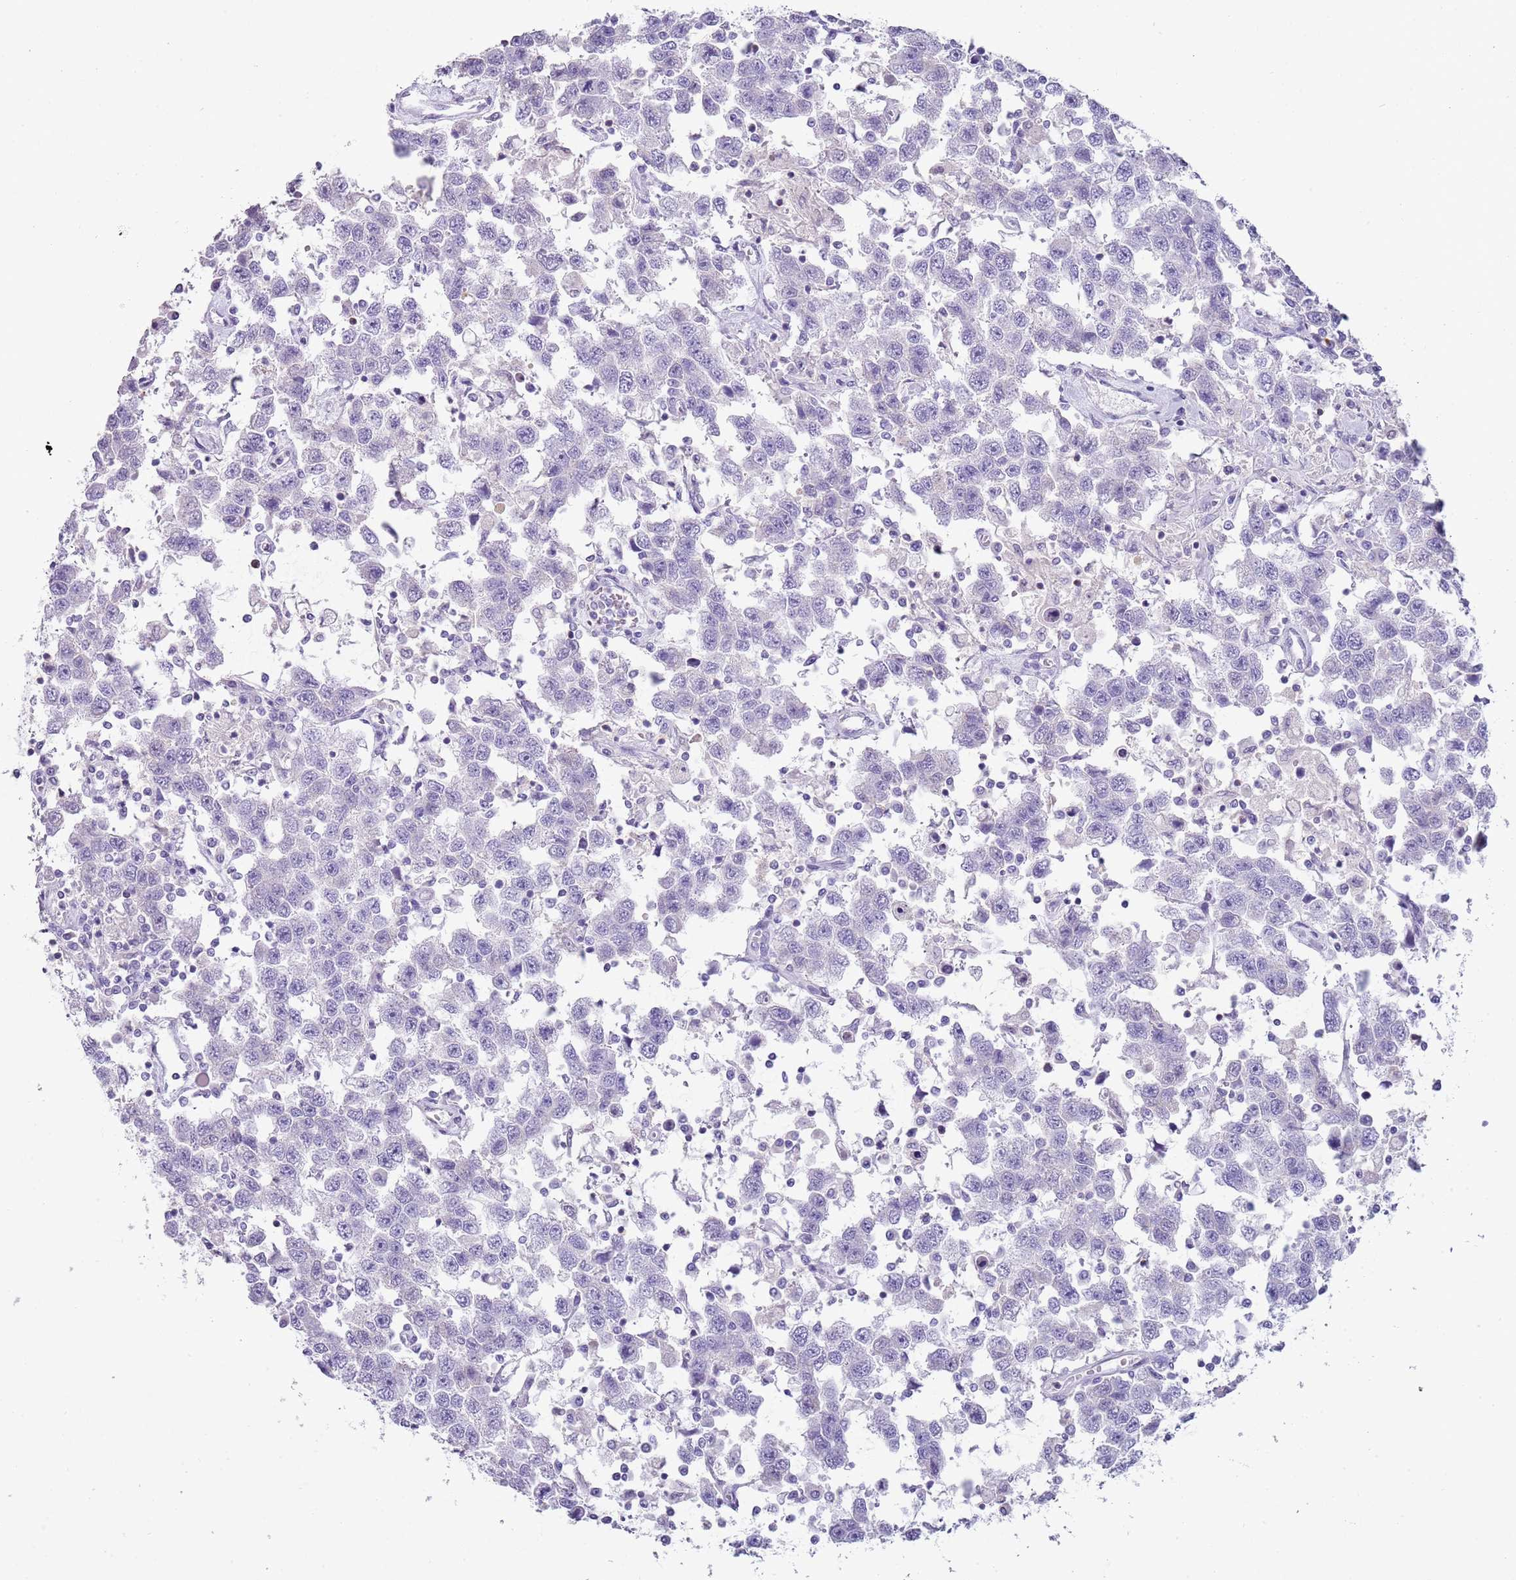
{"staining": {"intensity": "negative", "quantity": "none", "location": "none"}, "tissue": "testis cancer", "cell_type": "Tumor cells", "image_type": "cancer", "snomed": [{"axis": "morphology", "description": "Seminoma, NOS"}, {"axis": "topography", "description": "Testis"}], "caption": "The micrograph demonstrates no significant expression in tumor cells of testis cancer.", "gene": "NBPF20", "patient": {"sex": "male", "age": 41}}